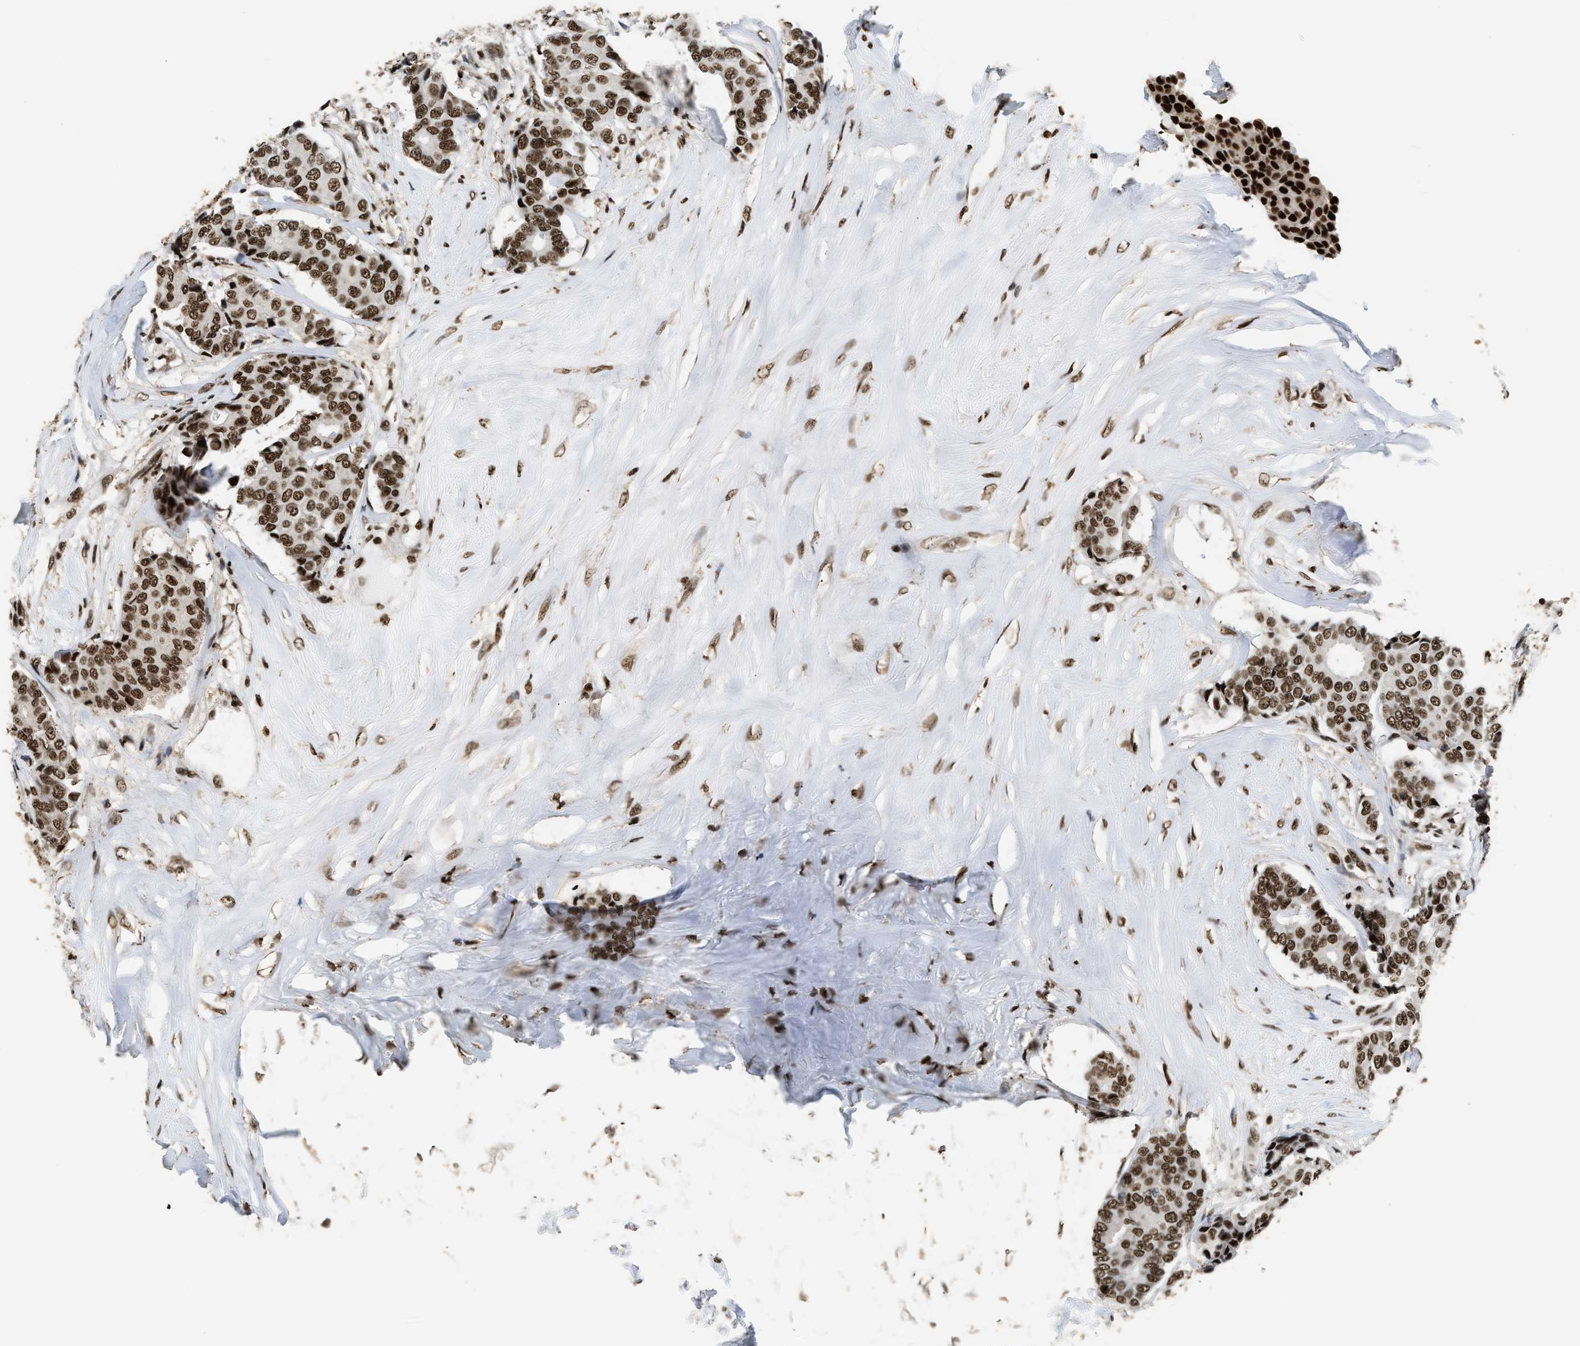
{"staining": {"intensity": "moderate", "quantity": ">75%", "location": "nuclear"}, "tissue": "breast cancer", "cell_type": "Tumor cells", "image_type": "cancer", "snomed": [{"axis": "morphology", "description": "Duct carcinoma"}, {"axis": "topography", "description": "Breast"}], "caption": "An image showing moderate nuclear expression in approximately >75% of tumor cells in breast infiltrating ductal carcinoma, as visualized by brown immunohistochemical staining.", "gene": "RAD21", "patient": {"sex": "female", "age": 75}}